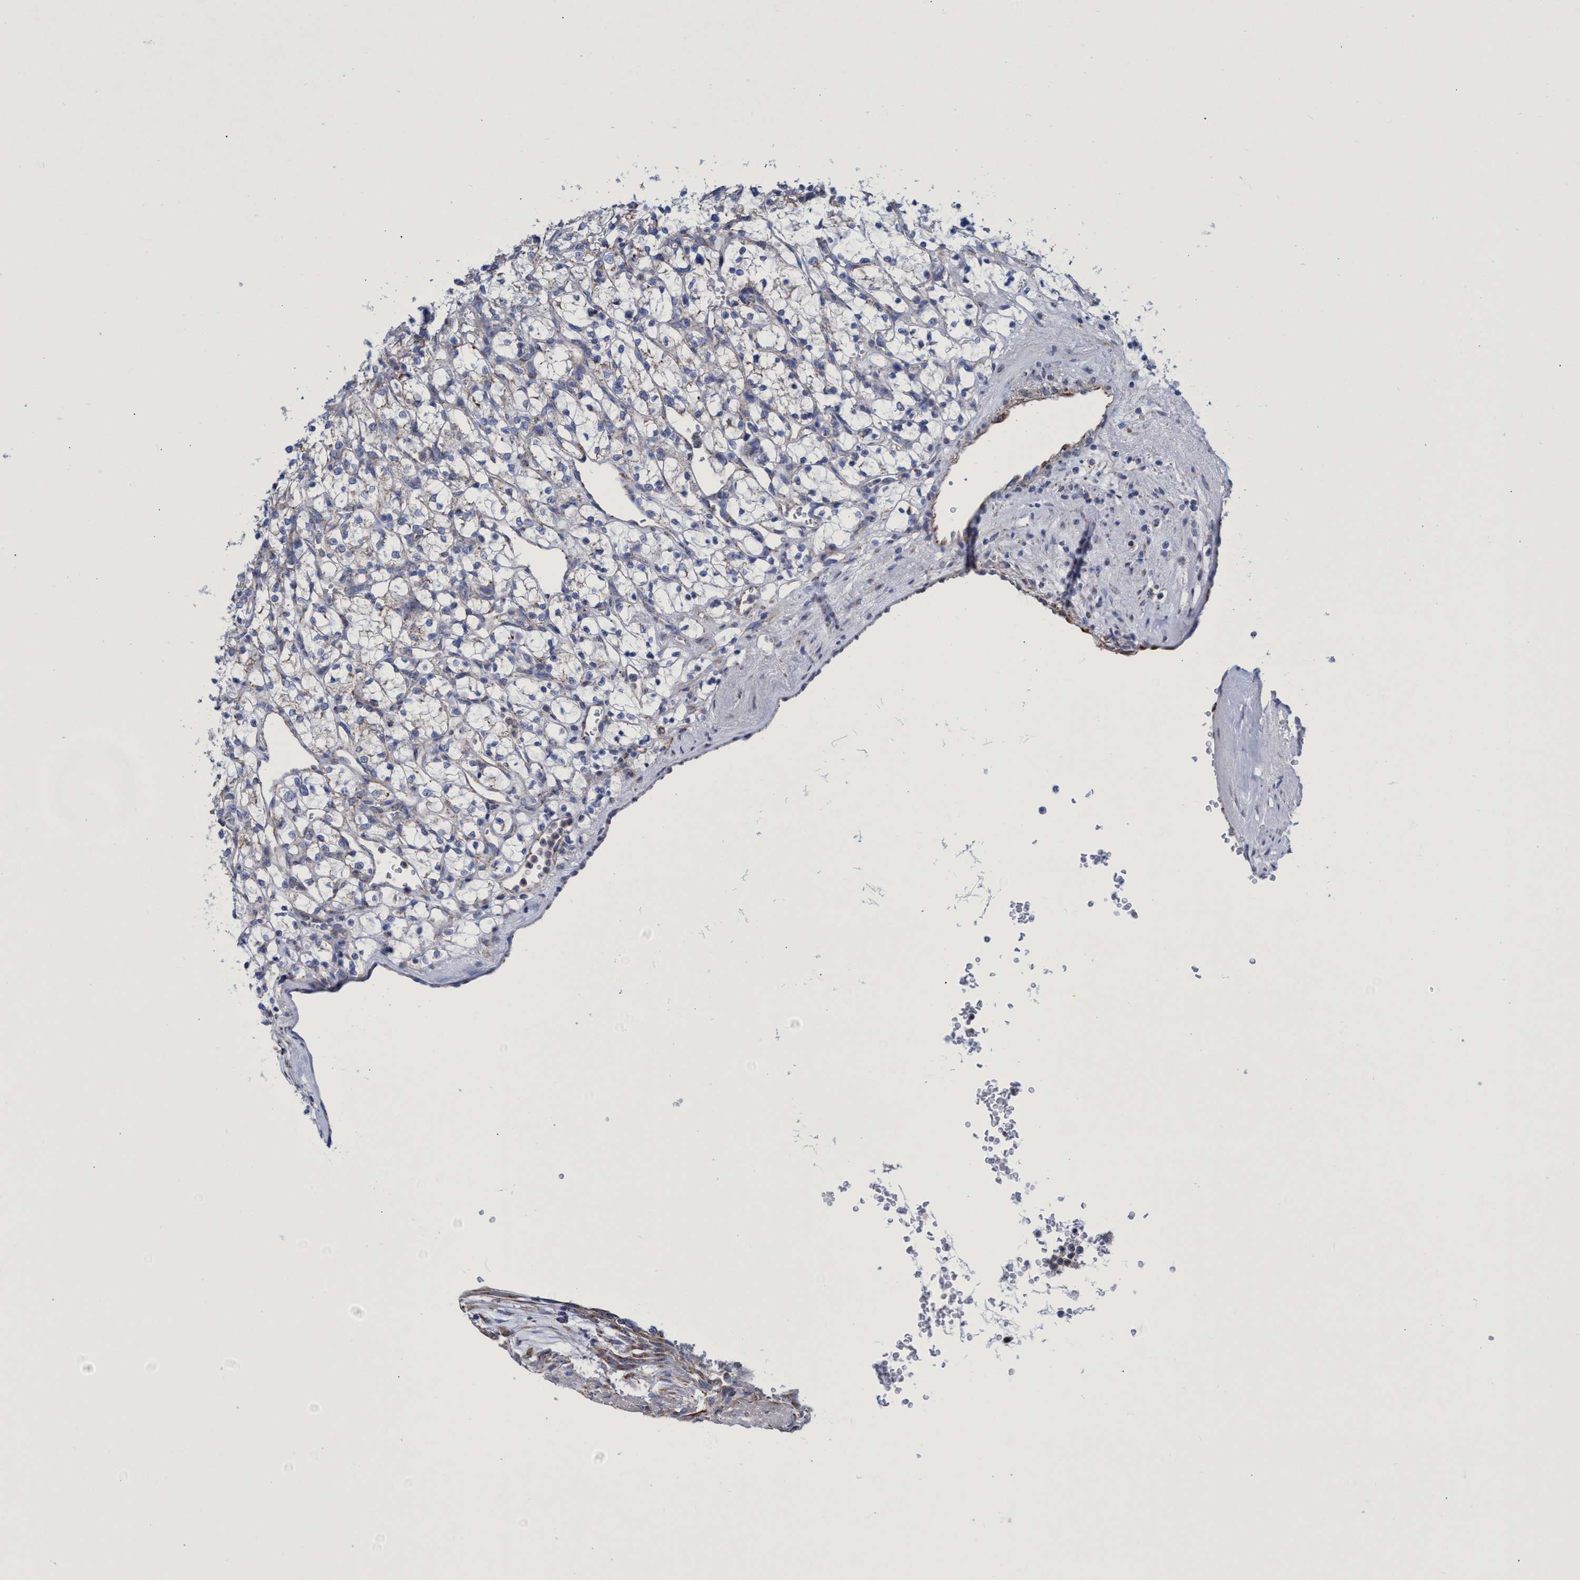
{"staining": {"intensity": "negative", "quantity": "none", "location": "none"}, "tissue": "renal cancer", "cell_type": "Tumor cells", "image_type": "cancer", "snomed": [{"axis": "morphology", "description": "Adenocarcinoma, NOS"}, {"axis": "topography", "description": "Kidney"}], "caption": "The IHC photomicrograph has no significant staining in tumor cells of renal cancer (adenocarcinoma) tissue.", "gene": "ZNF750", "patient": {"sex": "female", "age": 69}}